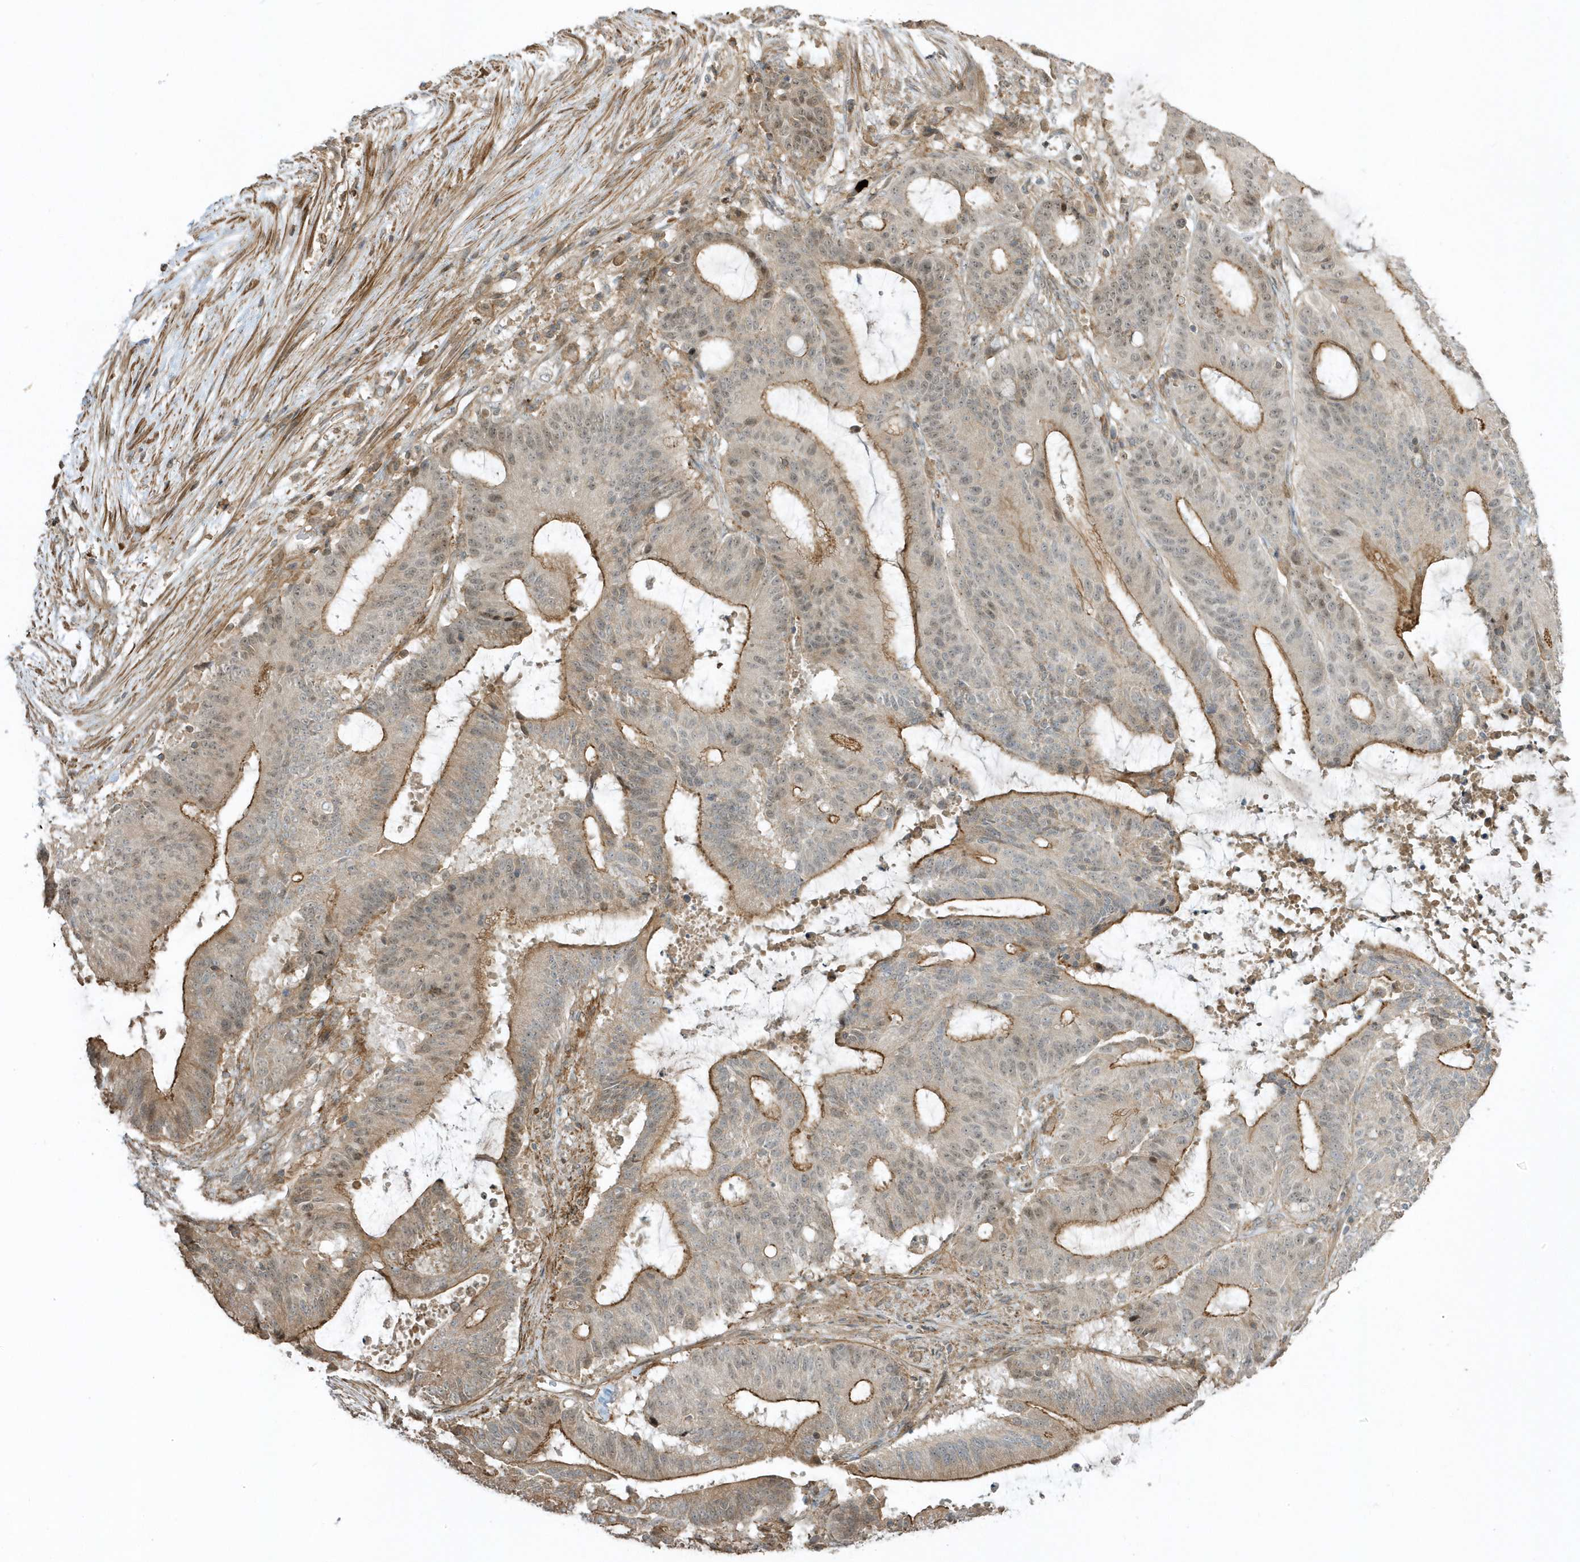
{"staining": {"intensity": "moderate", "quantity": "25%-75%", "location": "cytoplasmic/membranous,nuclear"}, "tissue": "liver cancer", "cell_type": "Tumor cells", "image_type": "cancer", "snomed": [{"axis": "morphology", "description": "Normal tissue, NOS"}, {"axis": "morphology", "description": "Cholangiocarcinoma"}, {"axis": "topography", "description": "Liver"}, {"axis": "topography", "description": "Peripheral nerve tissue"}], "caption": "DAB (3,3'-diaminobenzidine) immunohistochemical staining of liver cancer (cholangiocarcinoma) exhibits moderate cytoplasmic/membranous and nuclear protein positivity in approximately 25%-75% of tumor cells.", "gene": "ZBTB8A", "patient": {"sex": "female", "age": 73}}